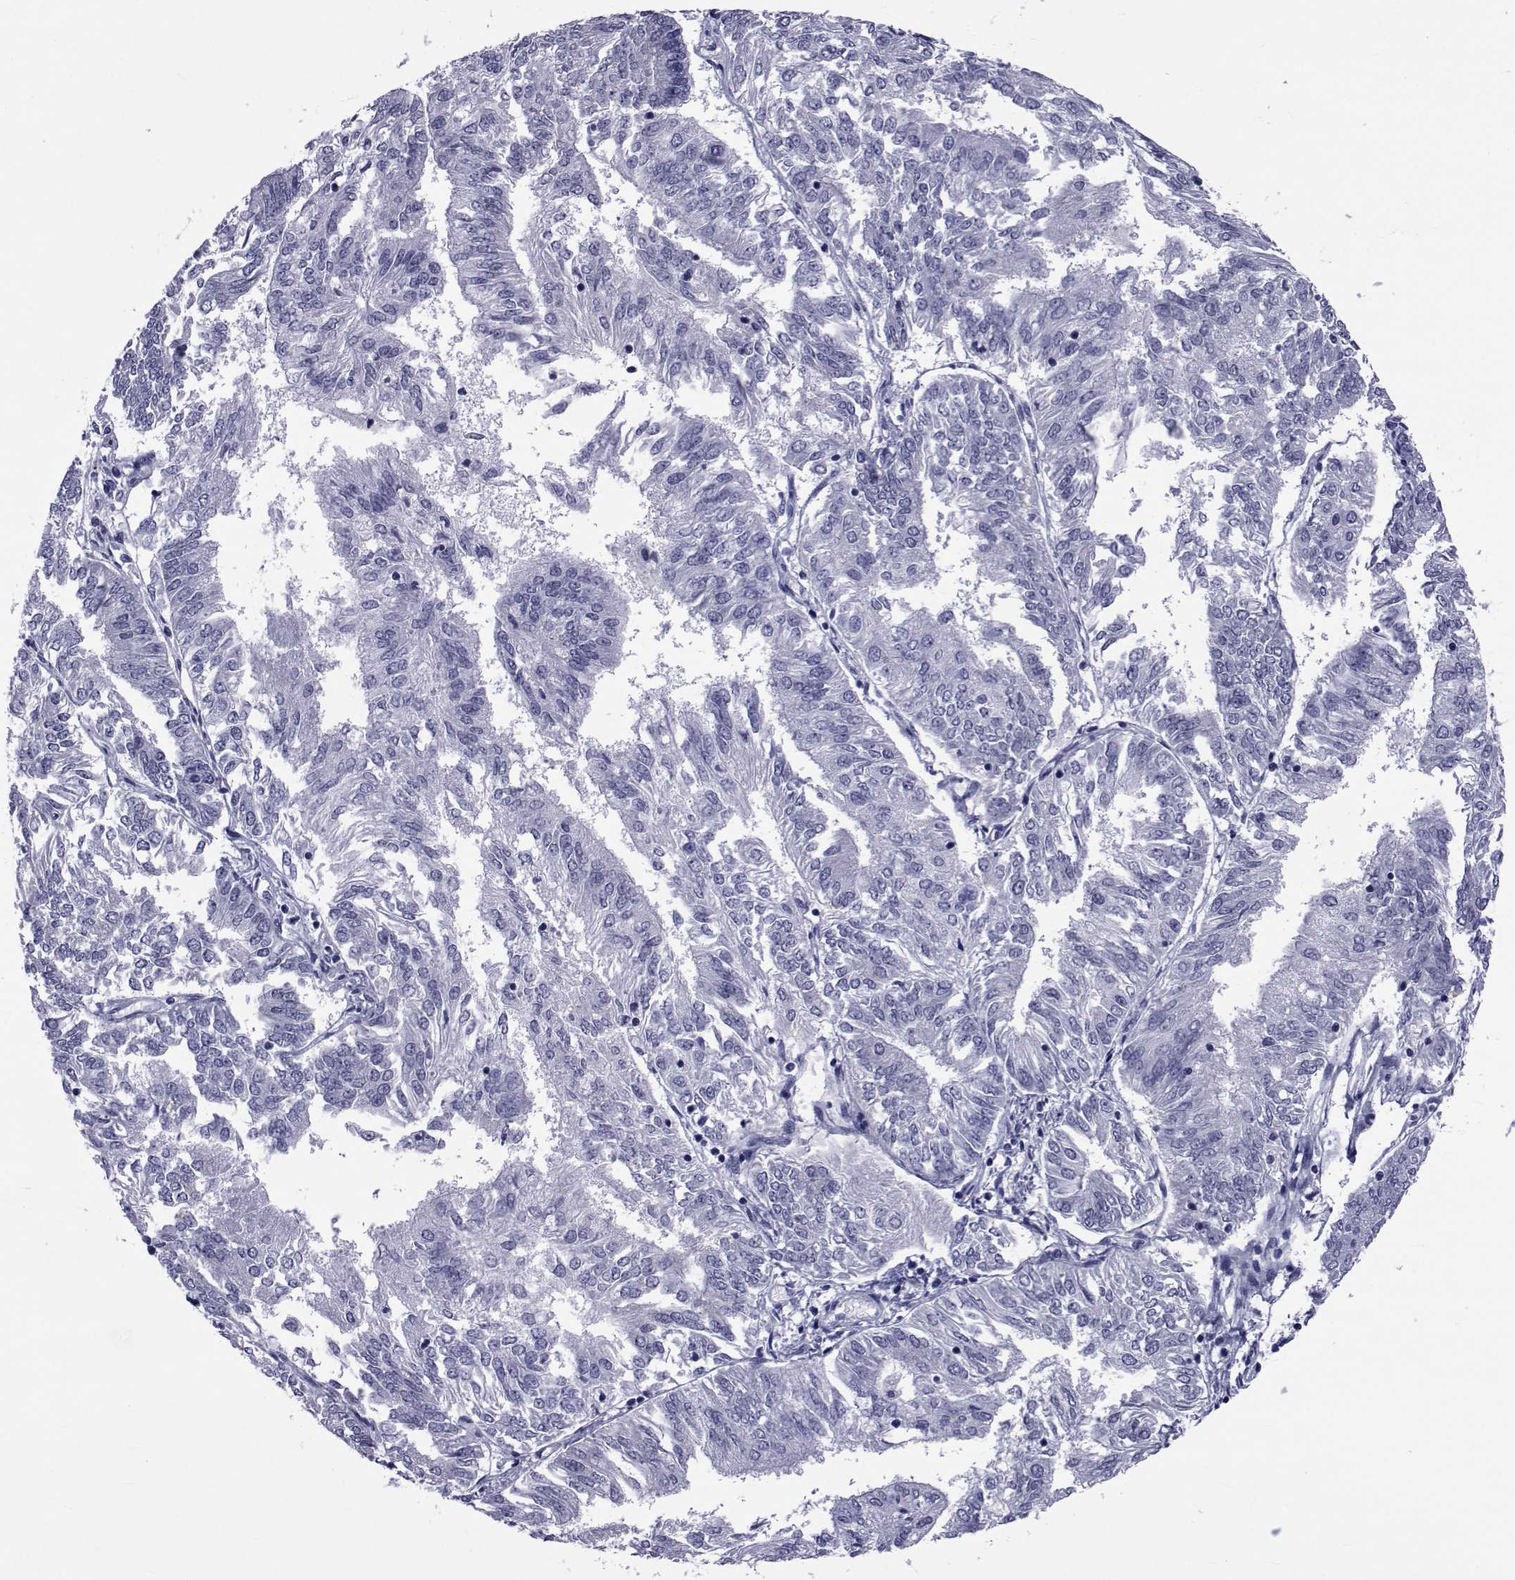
{"staining": {"intensity": "negative", "quantity": "none", "location": "none"}, "tissue": "endometrial cancer", "cell_type": "Tumor cells", "image_type": "cancer", "snomed": [{"axis": "morphology", "description": "Adenocarcinoma, NOS"}, {"axis": "topography", "description": "Endometrium"}], "caption": "Adenocarcinoma (endometrial) stained for a protein using IHC exhibits no positivity tumor cells.", "gene": "GKAP1", "patient": {"sex": "female", "age": 58}}